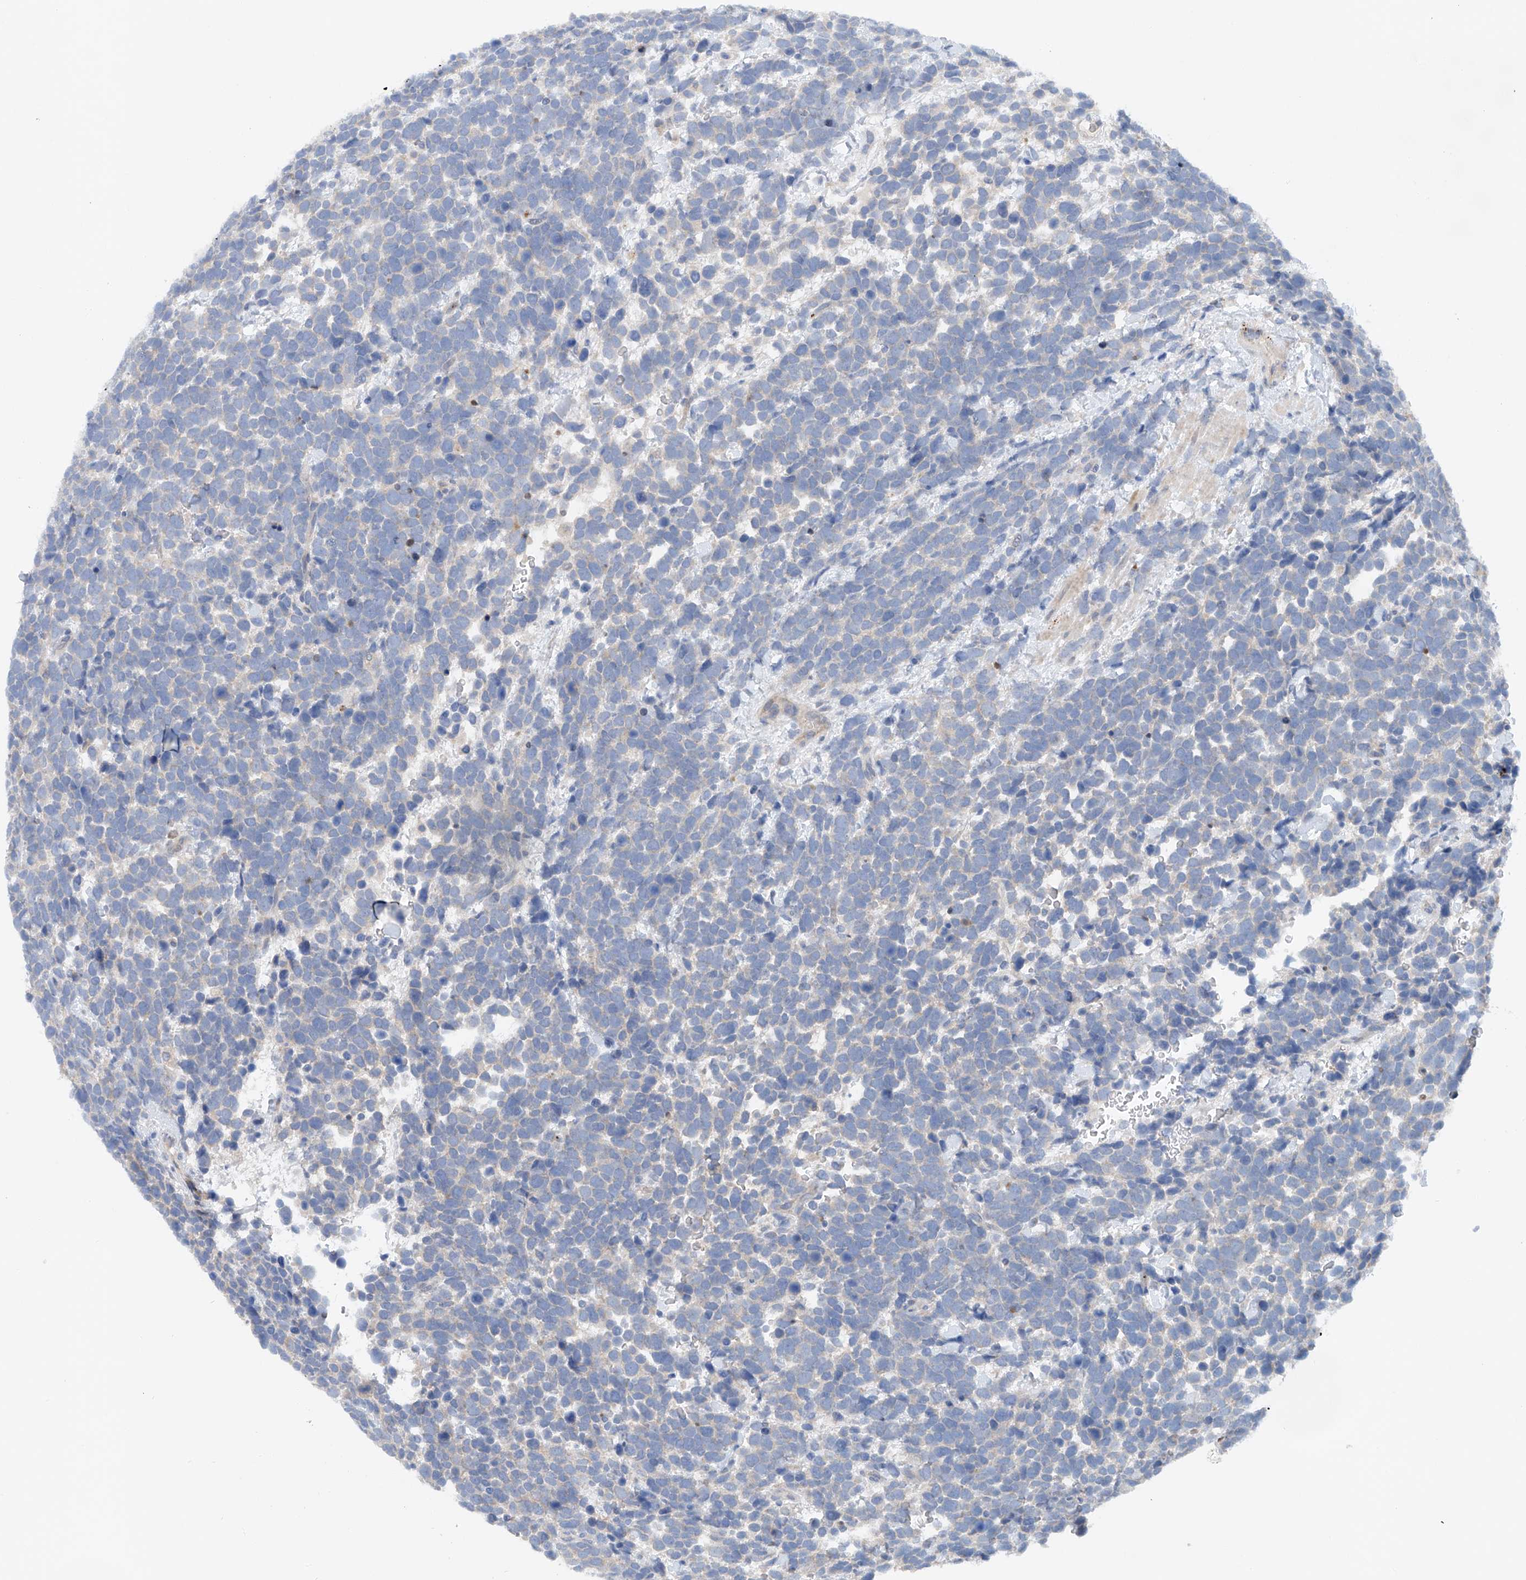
{"staining": {"intensity": "negative", "quantity": "none", "location": "none"}, "tissue": "urothelial cancer", "cell_type": "Tumor cells", "image_type": "cancer", "snomed": [{"axis": "morphology", "description": "Urothelial carcinoma, High grade"}, {"axis": "topography", "description": "Urinary bladder"}], "caption": "This is an immunohistochemistry (IHC) image of human high-grade urothelial carcinoma. There is no positivity in tumor cells.", "gene": "CEP85L", "patient": {"sex": "female", "age": 82}}